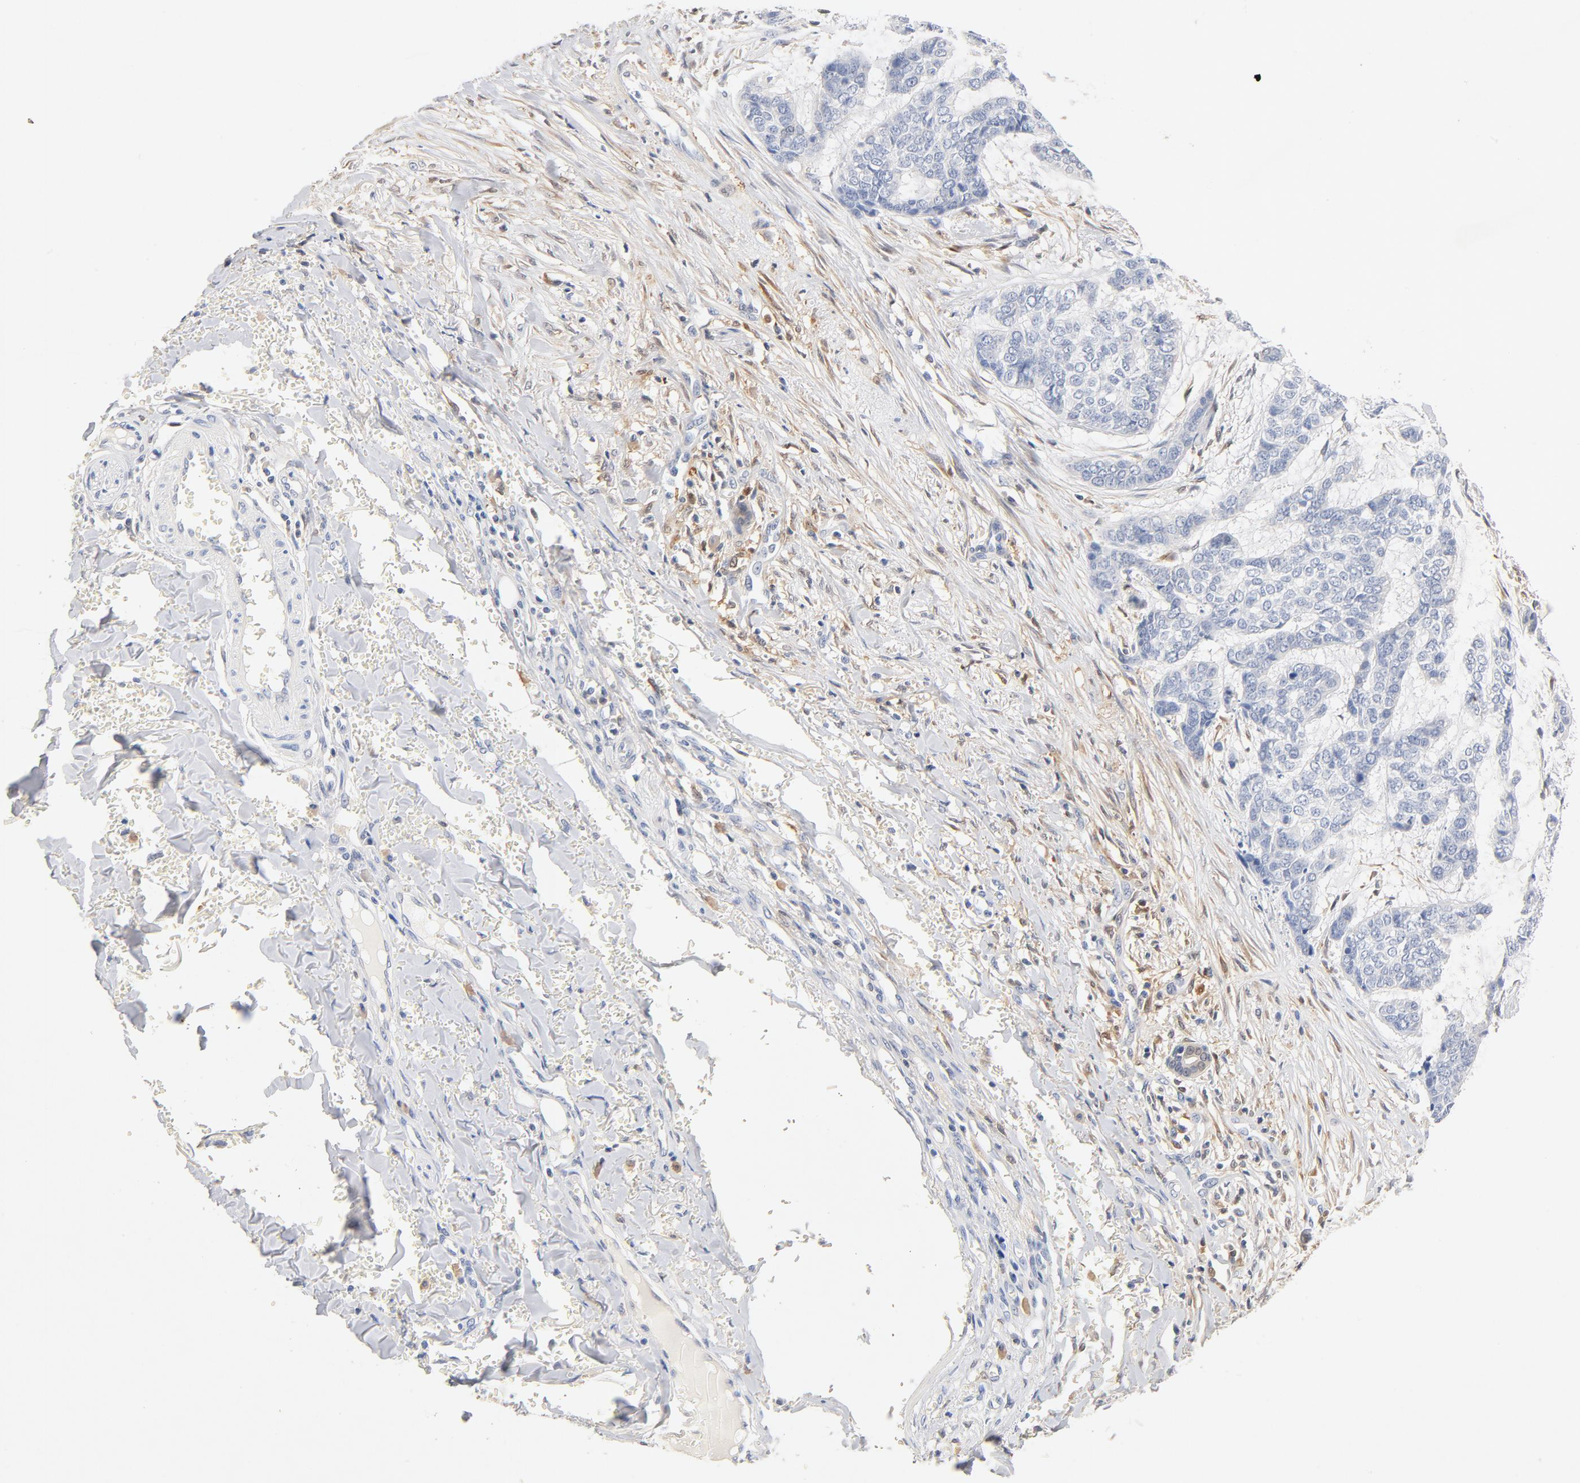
{"staining": {"intensity": "negative", "quantity": "none", "location": "none"}, "tissue": "skin cancer", "cell_type": "Tumor cells", "image_type": "cancer", "snomed": [{"axis": "morphology", "description": "Basal cell carcinoma"}, {"axis": "topography", "description": "Skin"}], "caption": "The micrograph reveals no significant positivity in tumor cells of basal cell carcinoma (skin).", "gene": "STAT1", "patient": {"sex": "female", "age": 64}}